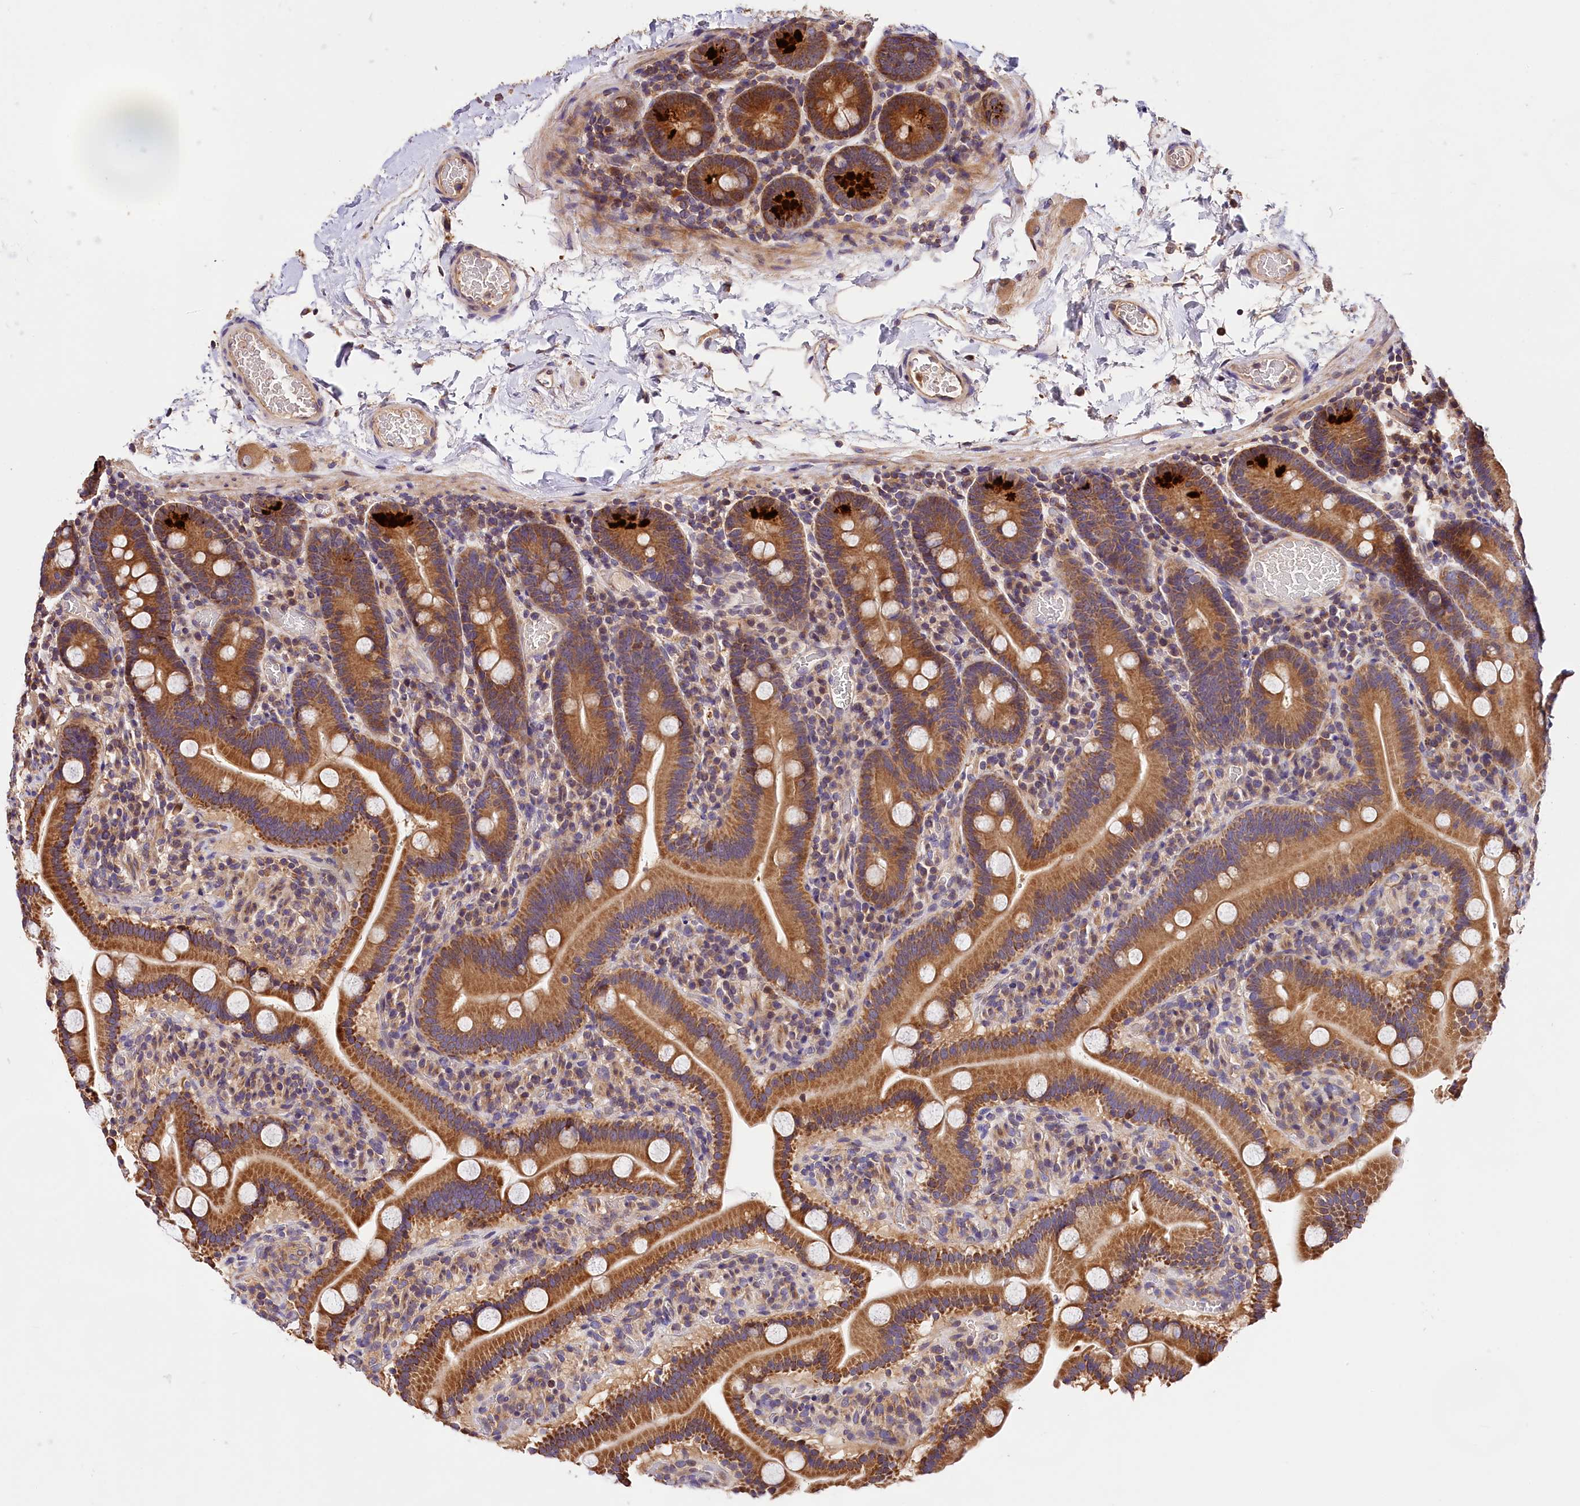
{"staining": {"intensity": "strong", "quantity": ">75%", "location": "cytoplasmic/membranous"}, "tissue": "duodenum", "cell_type": "Glandular cells", "image_type": "normal", "snomed": [{"axis": "morphology", "description": "Normal tissue, NOS"}, {"axis": "topography", "description": "Duodenum"}], "caption": "A photomicrograph showing strong cytoplasmic/membranous staining in about >75% of glandular cells in benign duodenum, as visualized by brown immunohistochemical staining.", "gene": "KPTN", "patient": {"sex": "male", "age": 55}}